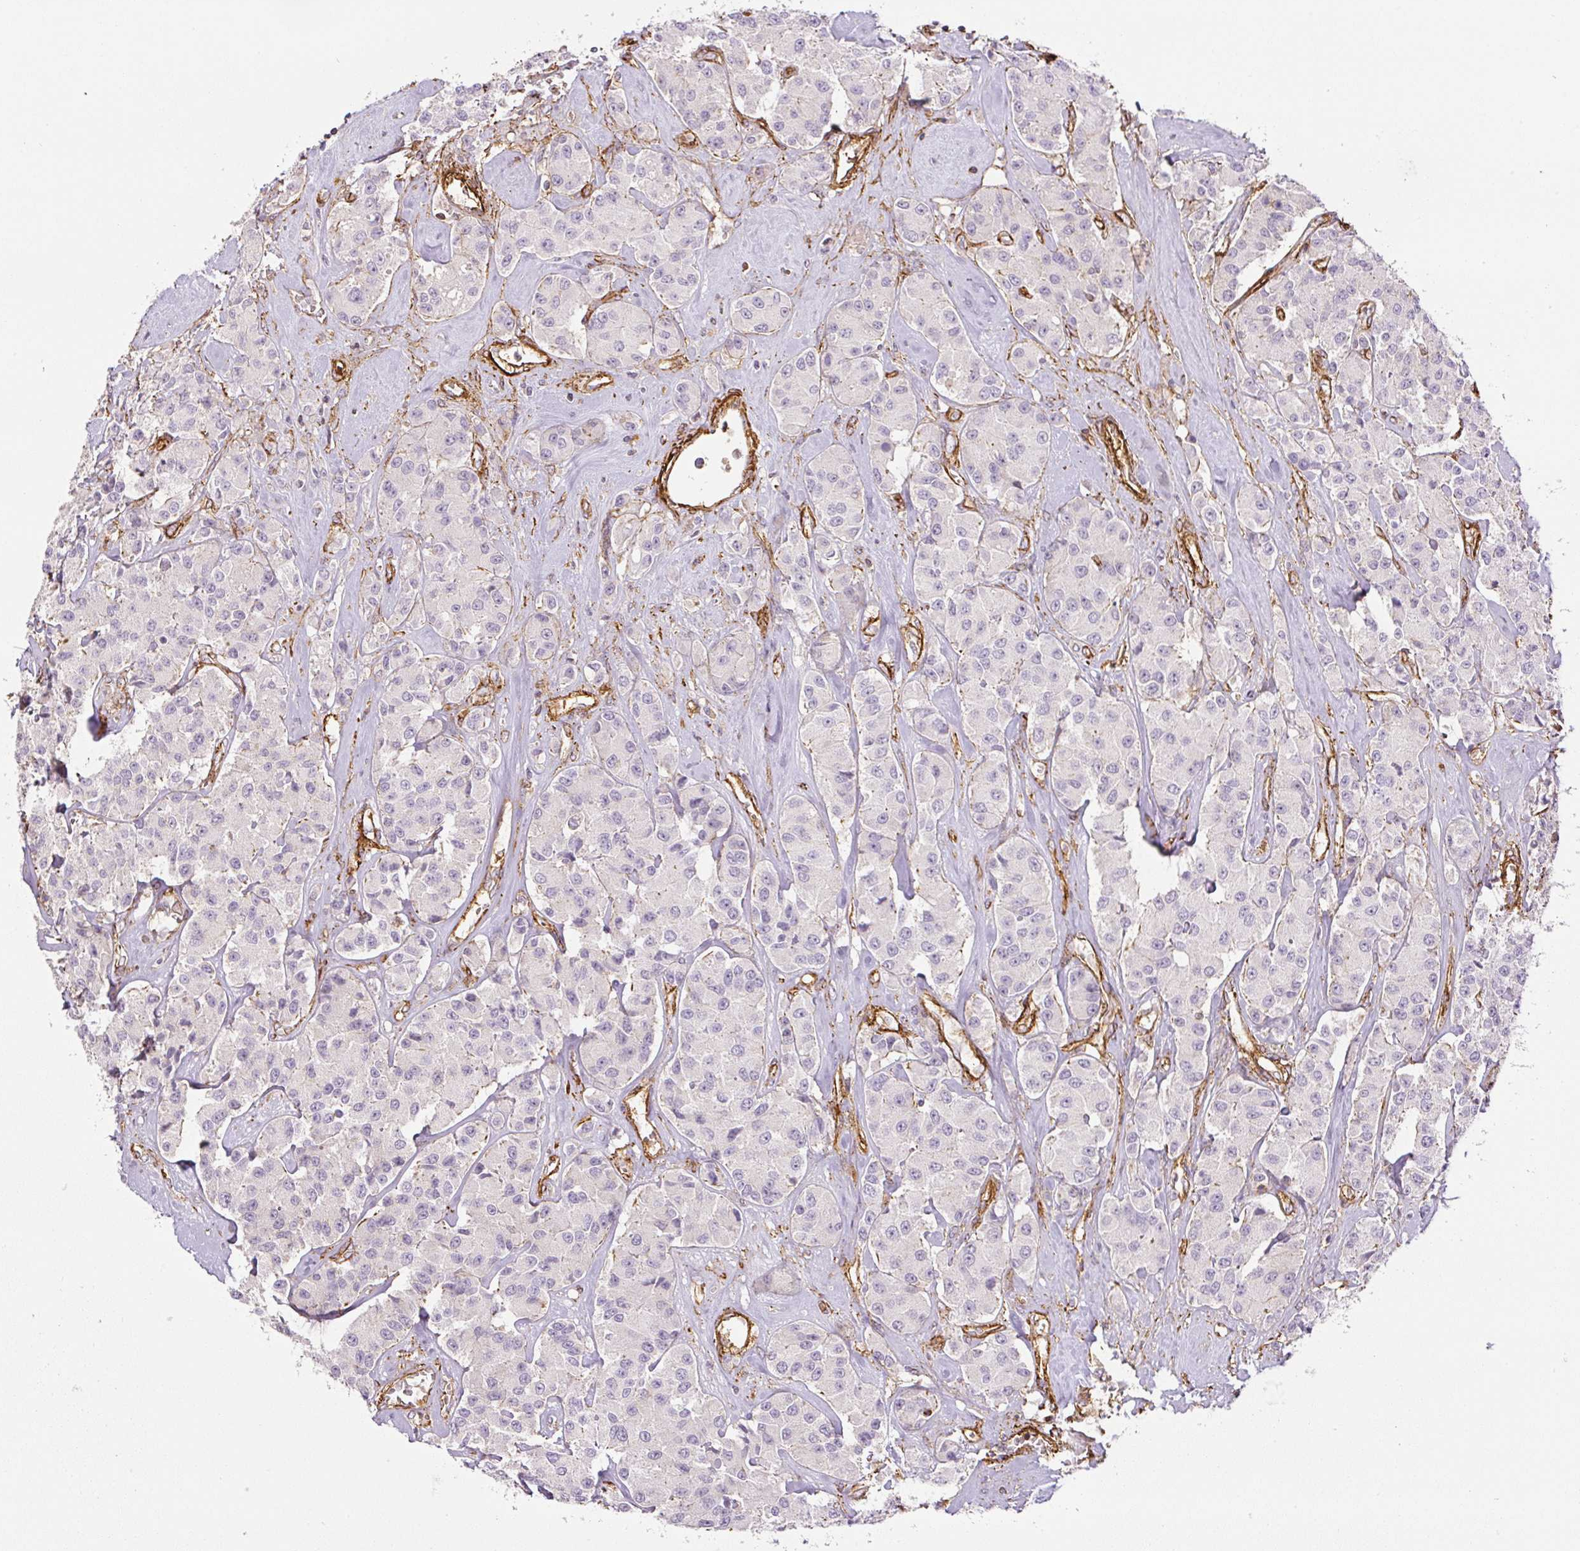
{"staining": {"intensity": "negative", "quantity": "none", "location": "none"}, "tissue": "carcinoid", "cell_type": "Tumor cells", "image_type": "cancer", "snomed": [{"axis": "morphology", "description": "Carcinoid, malignant, NOS"}, {"axis": "topography", "description": "Pancreas"}], "caption": "Tumor cells show no significant protein positivity in carcinoid (malignant).", "gene": "MYL12A", "patient": {"sex": "male", "age": 41}}